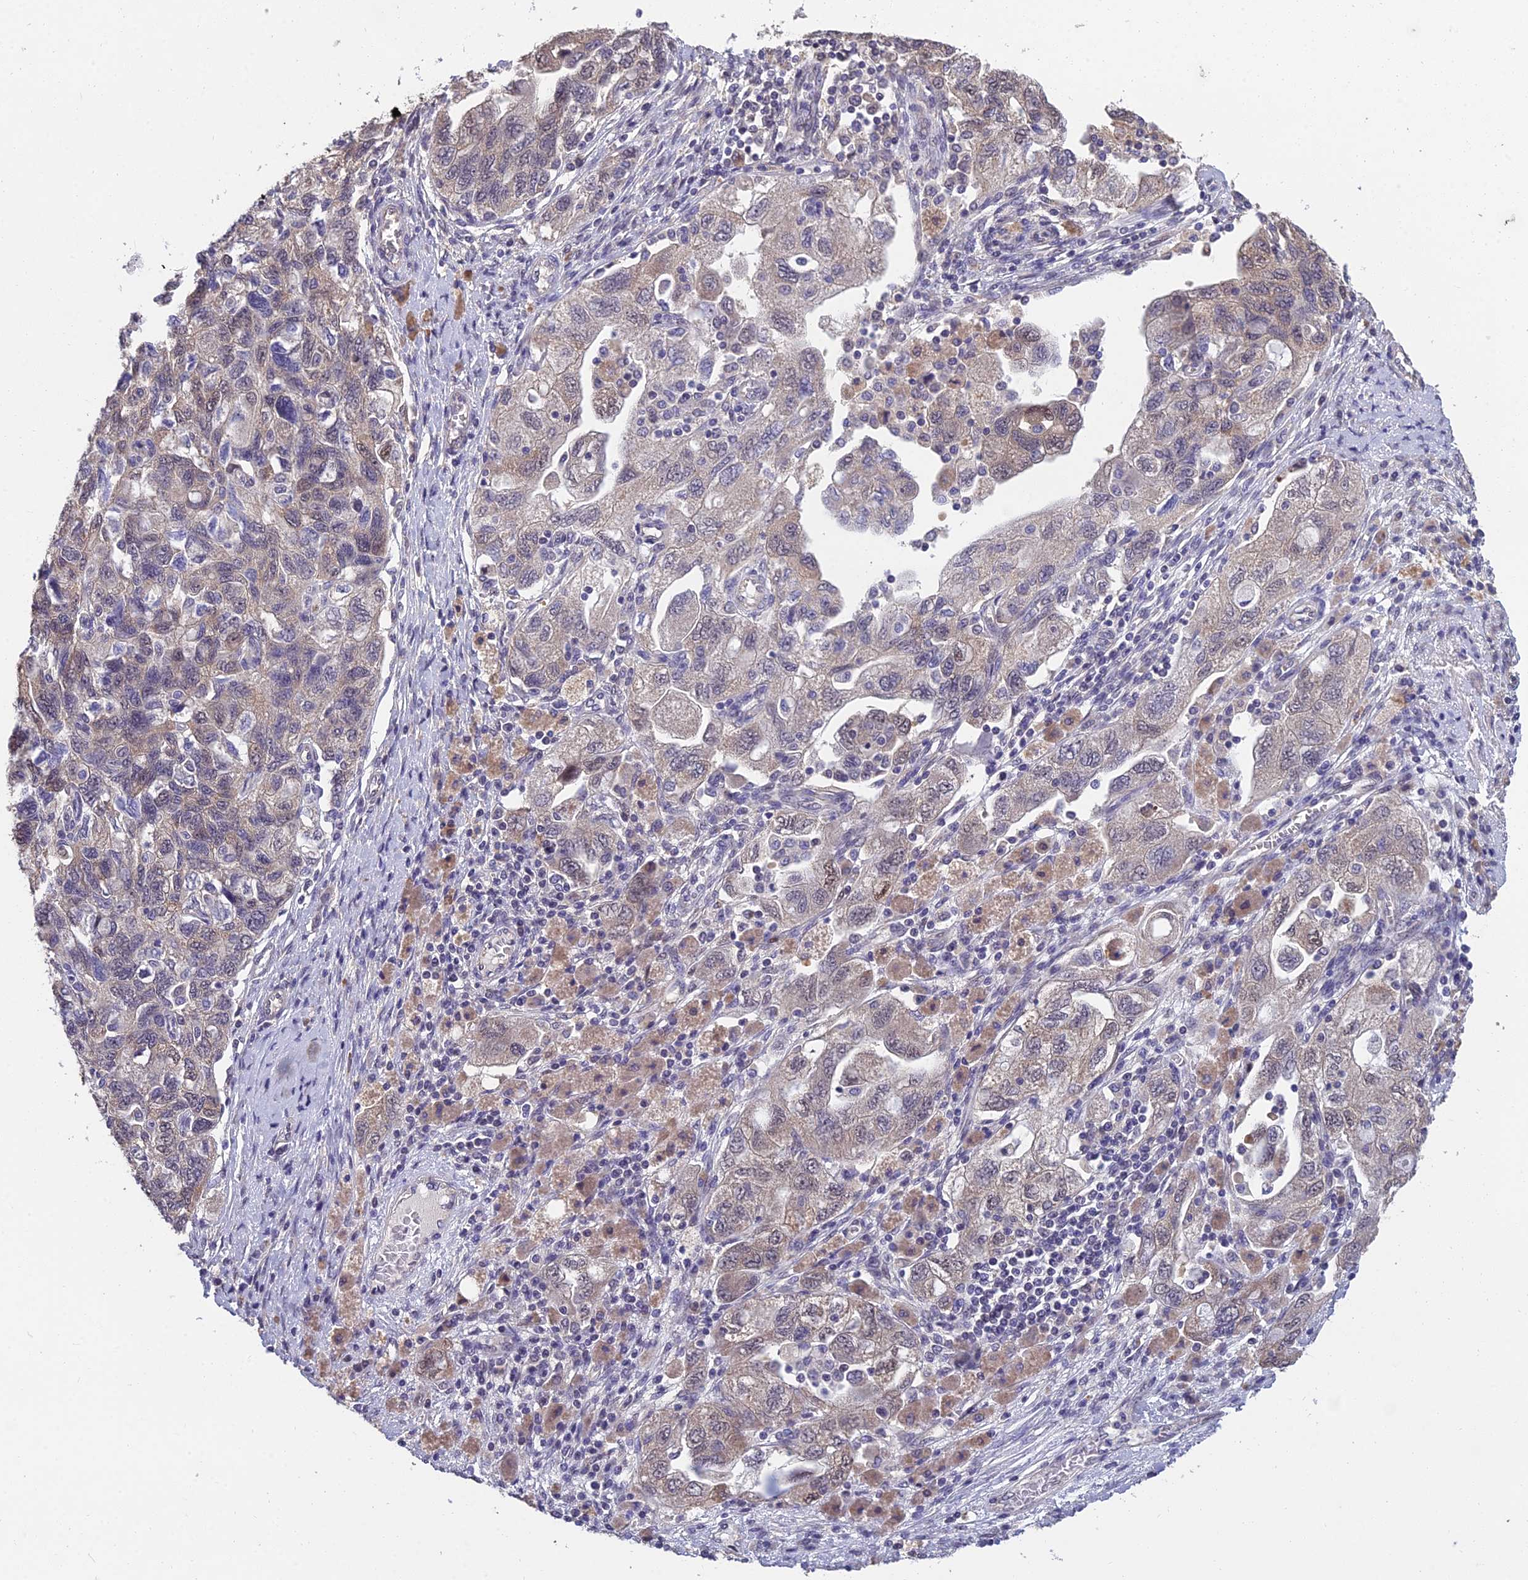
{"staining": {"intensity": "weak", "quantity": "<25%", "location": "cytoplasmic/membranous"}, "tissue": "ovarian cancer", "cell_type": "Tumor cells", "image_type": "cancer", "snomed": [{"axis": "morphology", "description": "Carcinoma, NOS"}, {"axis": "morphology", "description": "Cystadenocarcinoma, serous, NOS"}, {"axis": "topography", "description": "Ovary"}], "caption": "Immunohistochemistry of human carcinoma (ovarian) shows no staining in tumor cells. Brightfield microscopy of immunohistochemistry (IHC) stained with DAB (3,3'-diaminobenzidine) (brown) and hematoxylin (blue), captured at high magnification.", "gene": "GRWD1", "patient": {"sex": "female", "age": 69}}